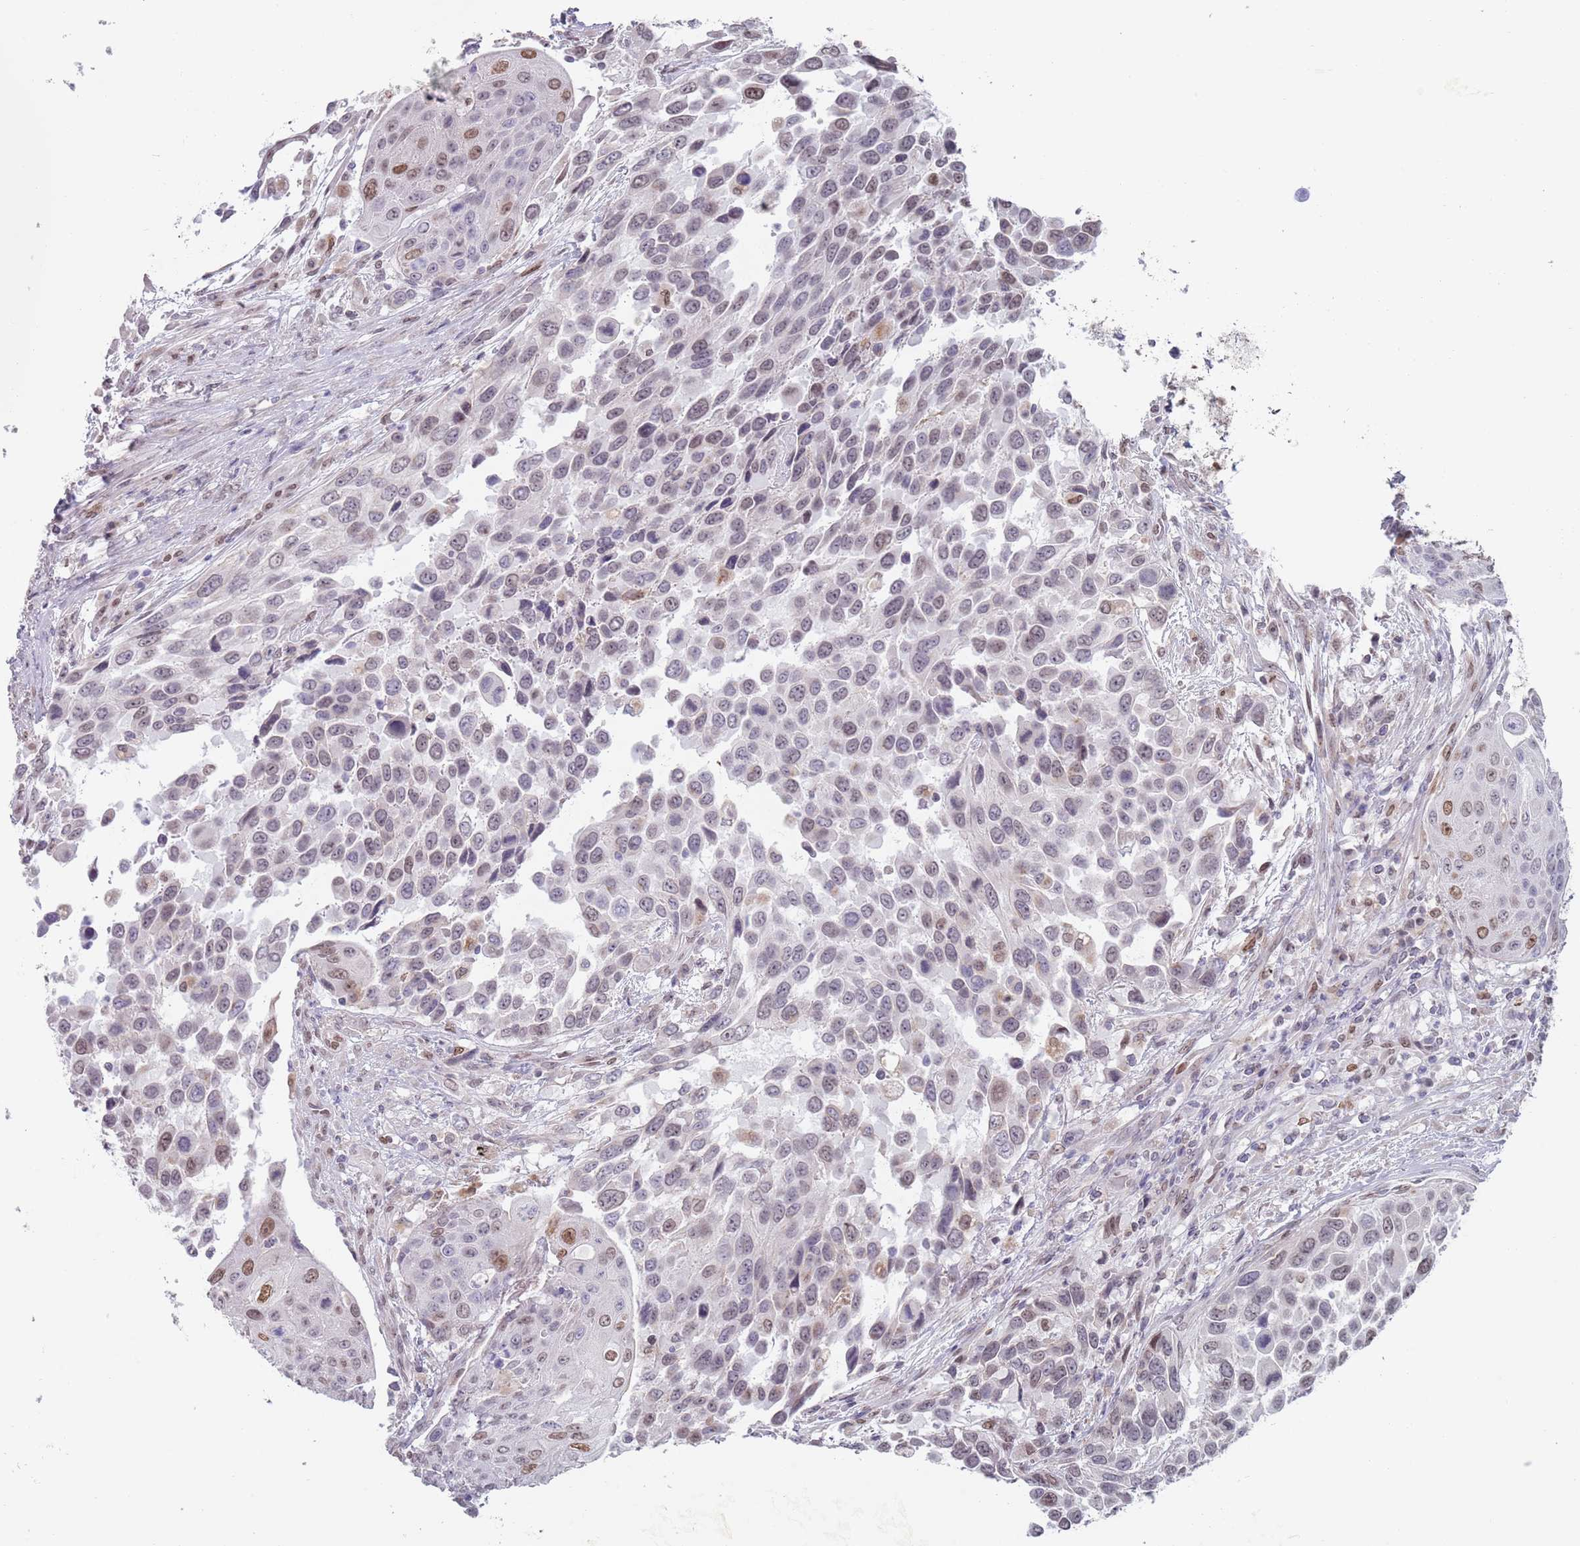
{"staining": {"intensity": "moderate", "quantity": "<25%", "location": "nuclear"}, "tissue": "urothelial cancer", "cell_type": "Tumor cells", "image_type": "cancer", "snomed": [{"axis": "morphology", "description": "Urothelial carcinoma, High grade"}, {"axis": "topography", "description": "Urinary bladder"}], "caption": "This is a micrograph of IHC staining of high-grade urothelial carcinoma, which shows moderate positivity in the nuclear of tumor cells.", "gene": "MFSD12", "patient": {"sex": "female", "age": 70}}